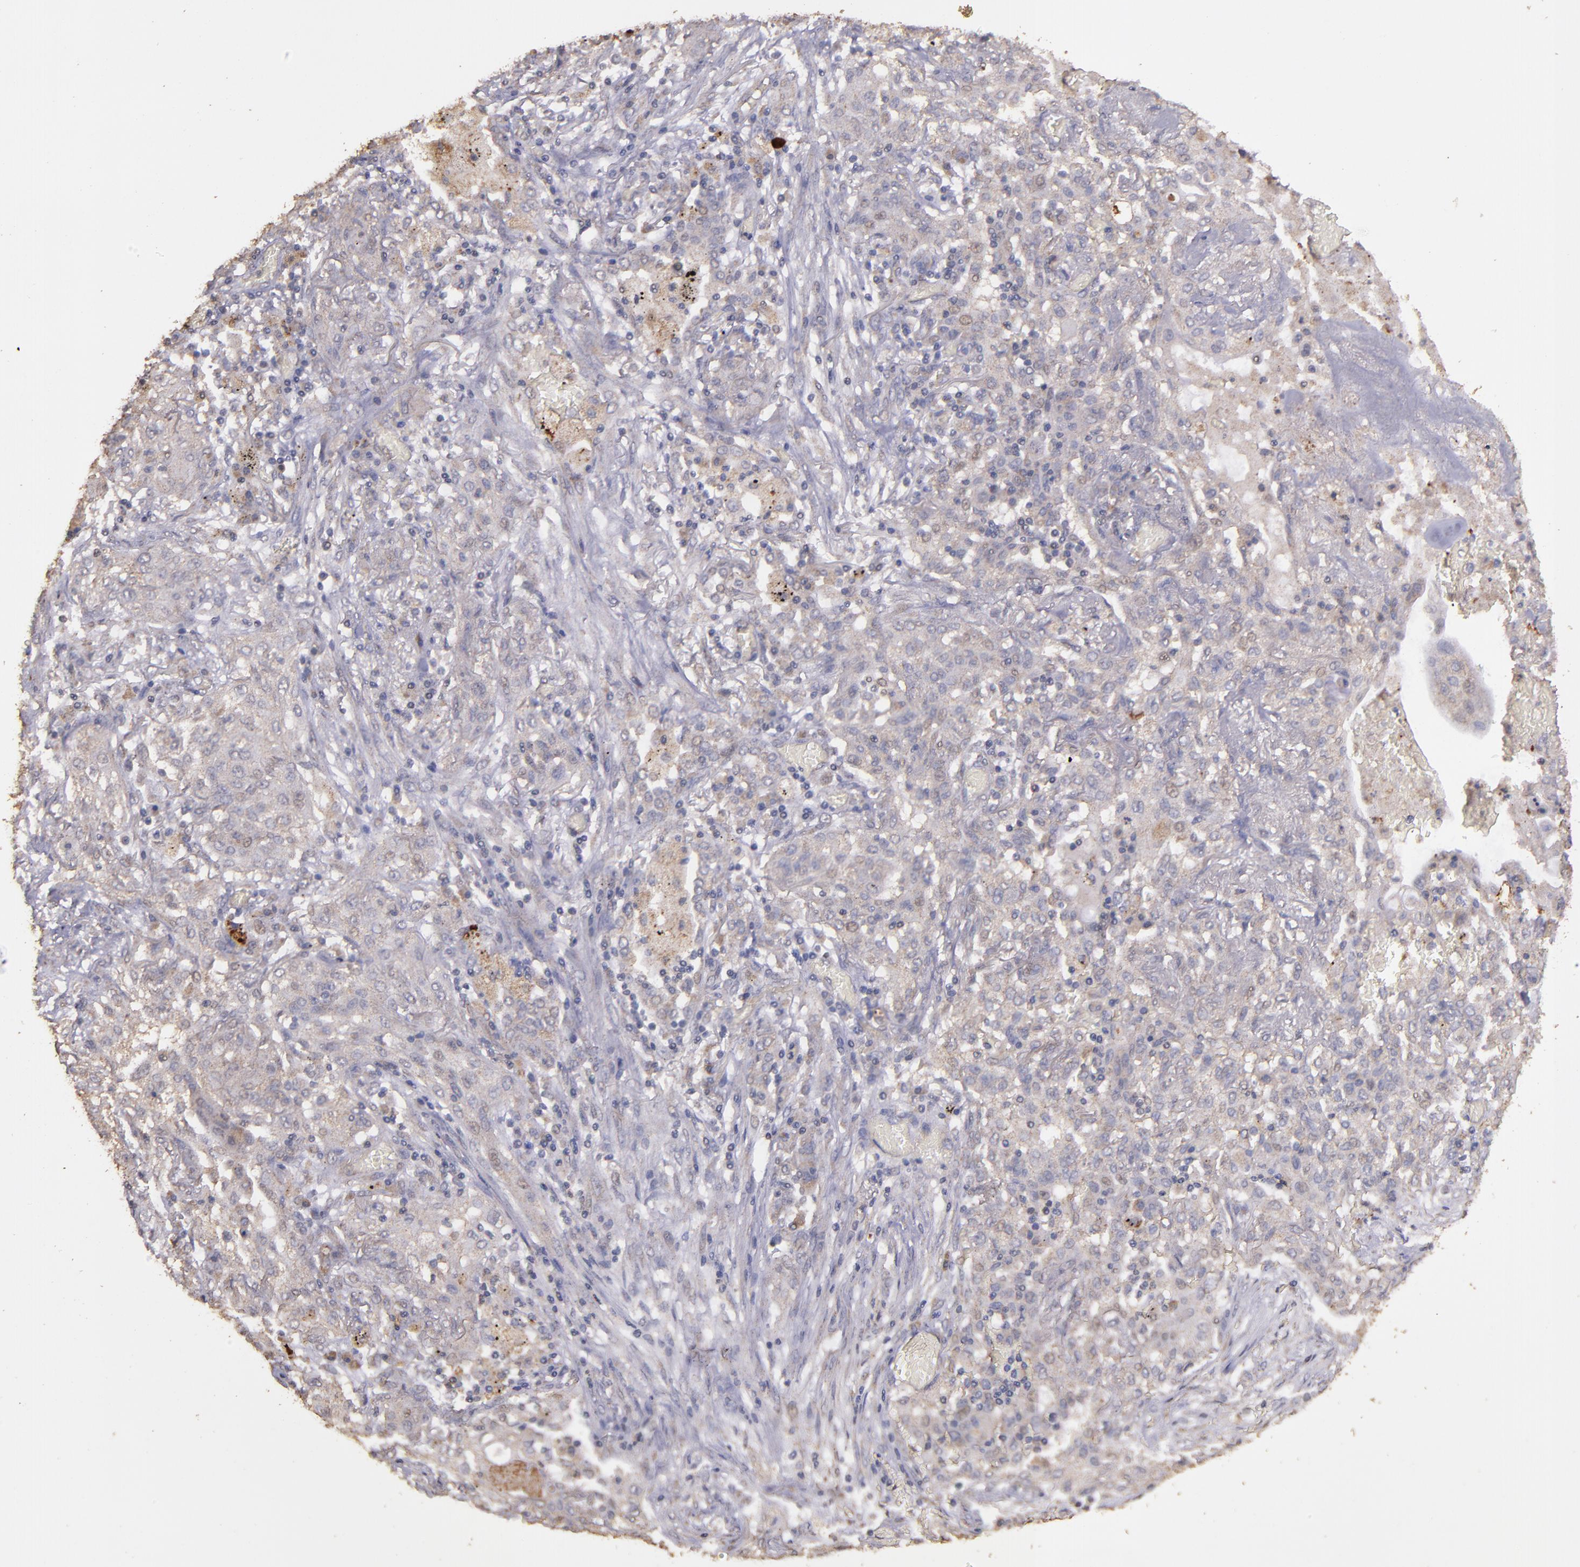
{"staining": {"intensity": "weak", "quantity": ">75%", "location": "cytoplasmic/membranous"}, "tissue": "lung cancer", "cell_type": "Tumor cells", "image_type": "cancer", "snomed": [{"axis": "morphology", "description": "Squamous cell carcinoma, NOS"}, {"axis": "topography", "description": "Lung"}], "caption": "Immunohistochemistry of human lung squamous cell carcinoma exhibits low levels of weak cytoplasmic/membranous positivity in about >75% of tumor cells. Nuclei are stained in blue.", "gene": "HECTD1", "patient": {"sex": "female", "age": 47}}